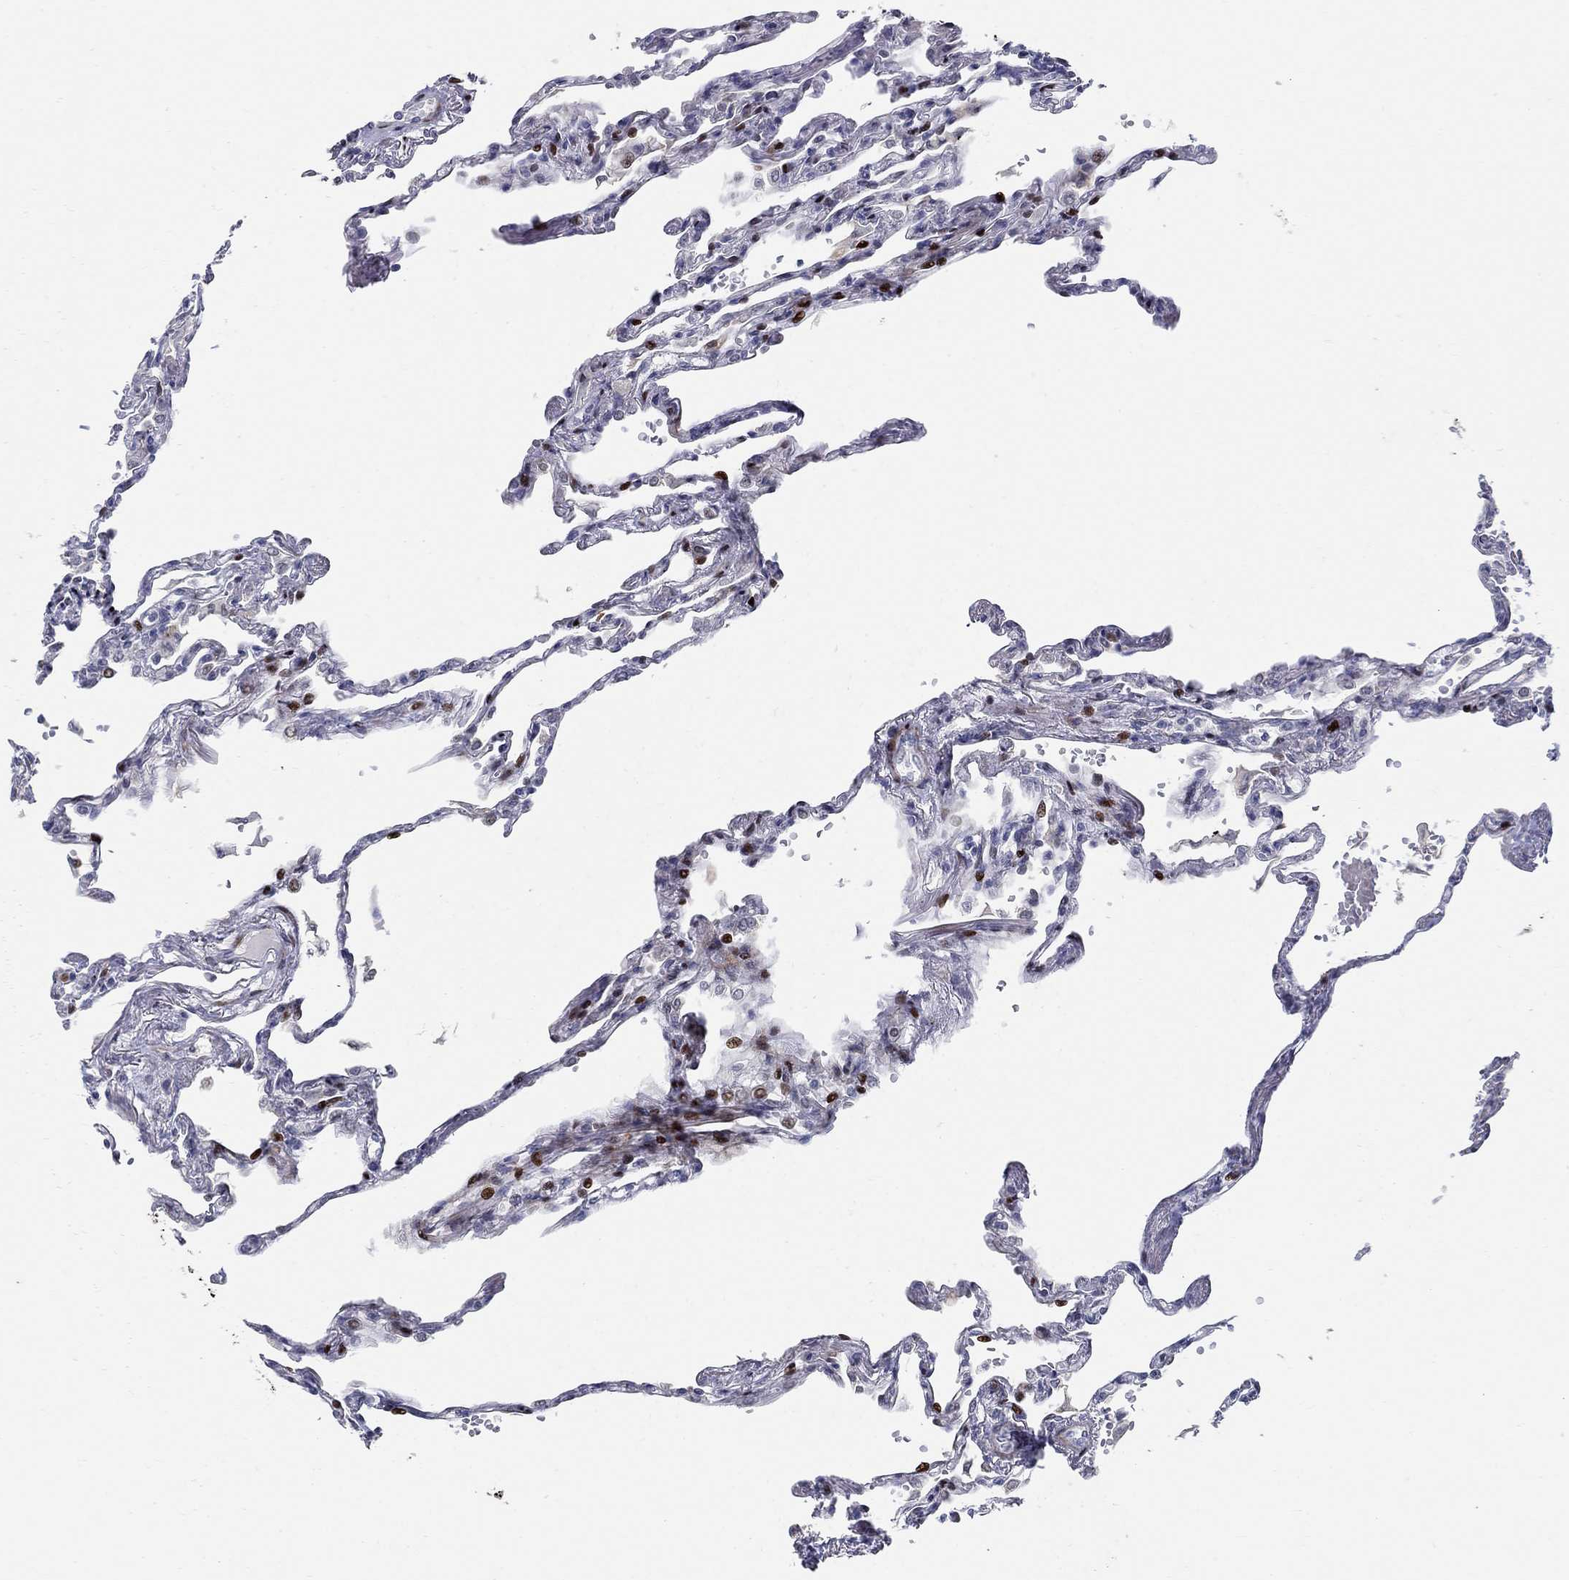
{"staining": {"intensity": "strong", "quantity": "<25%", "location": "nuclear"}, "tissue": "lung", "cell_type": "Alveolar cells", "image_type": "normal", "snomed": [{"axis": "morphology", "description": "Normal tissue, NOS"}, {"axis": "topography", "description": "Lung"}], "caption": "The photomicrograph demonstrates immunohistochemical staining of unremarkable lung. There is strong nuclear staining is identified in approximately <25% of alveolar cells.", "gene": "RAPGEF5", "patient": {"sex": "male", "age": 78}}